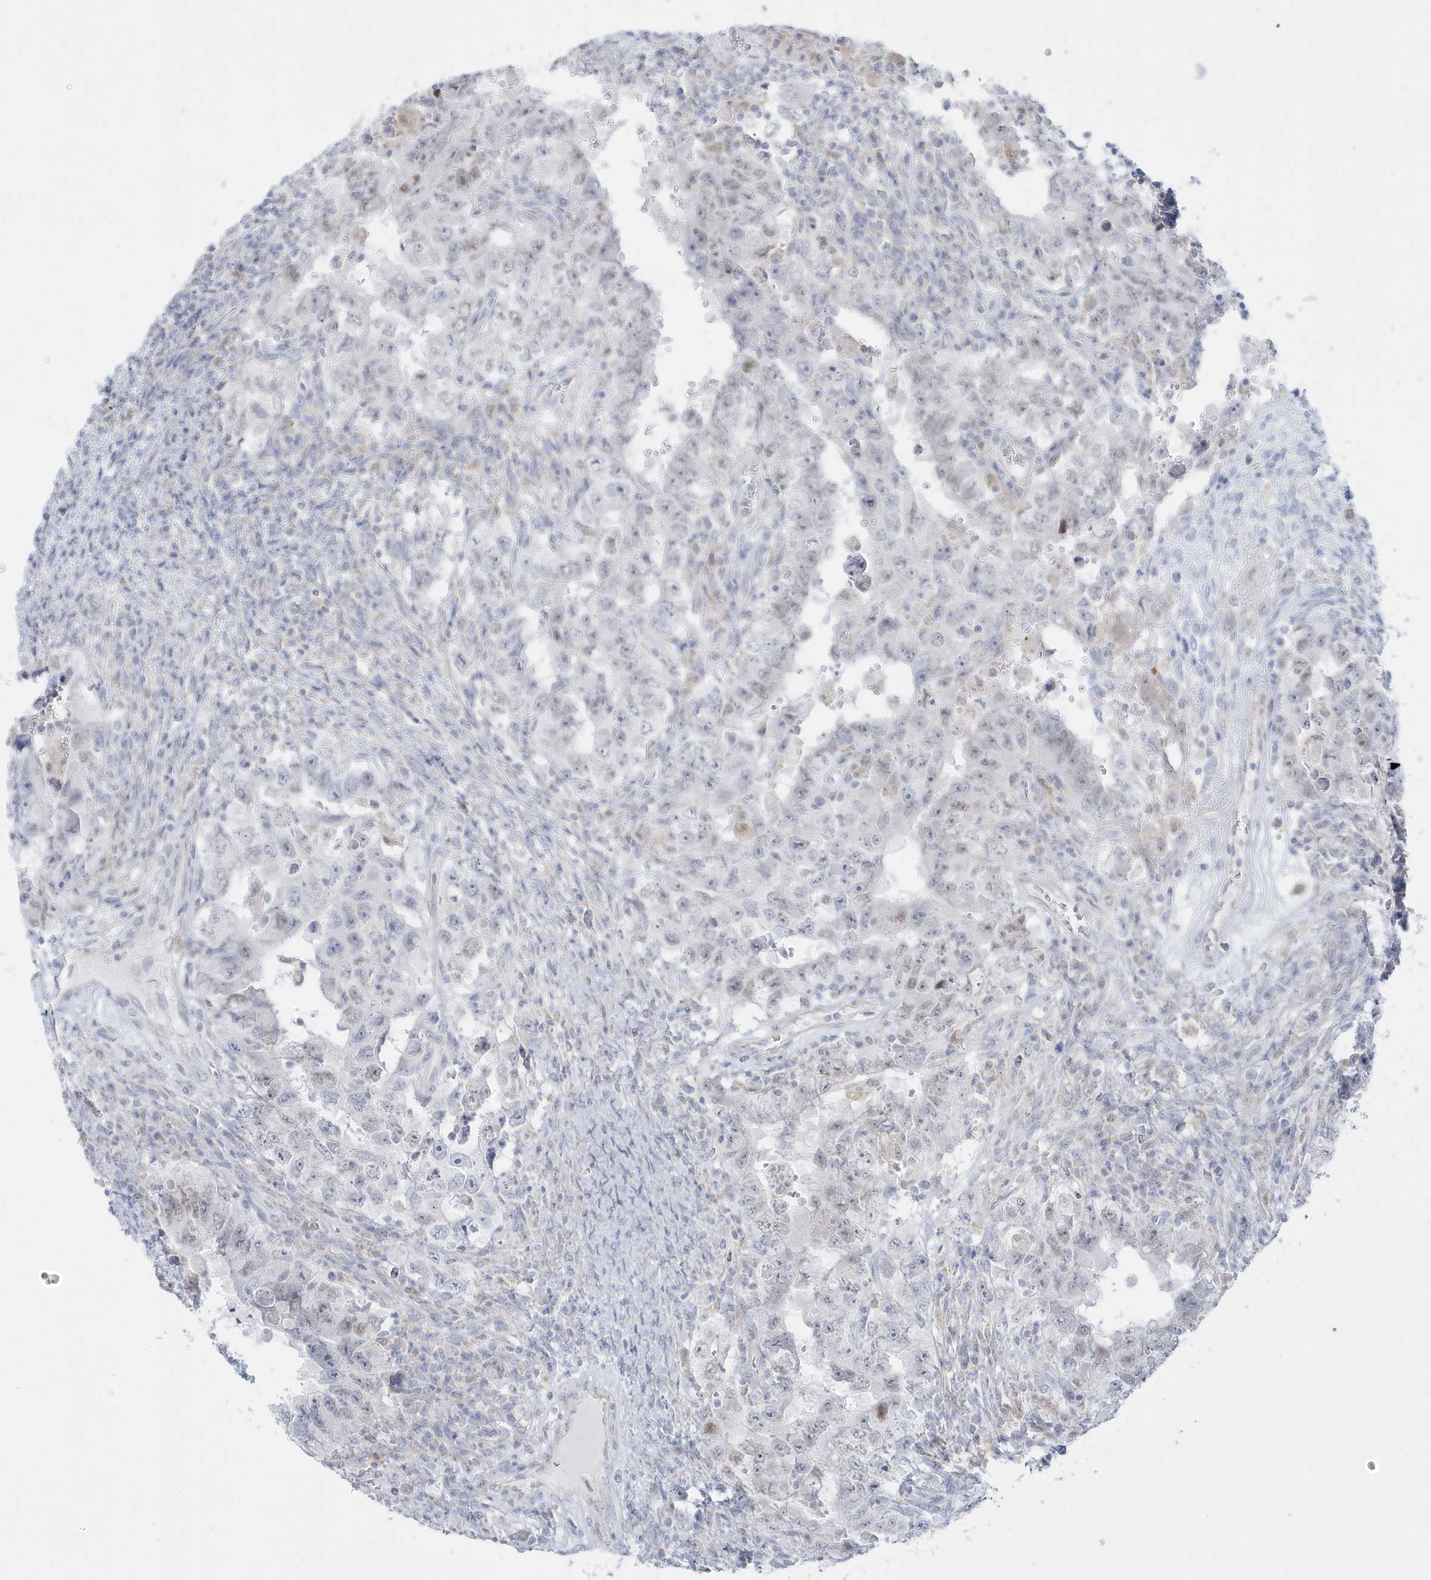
{"staining": {"intensity": "negative", "quantity": "none", "location": "none"}, "tissue": "testis cancer", "cell_type": "Tumor cells", "image_type": "cancer", "snomed": [{"axis": "morphology", "description": "Carcinoma, Embryonal, NOS"}, {"axis": "topography", "description": "Testis"}], "caption": "The micrograph reveals no significant expression in tumor cells of embryonal carcinoma (testis).", "gene": "PCBD1", "patient": {"sex": "male", "age": 26}}